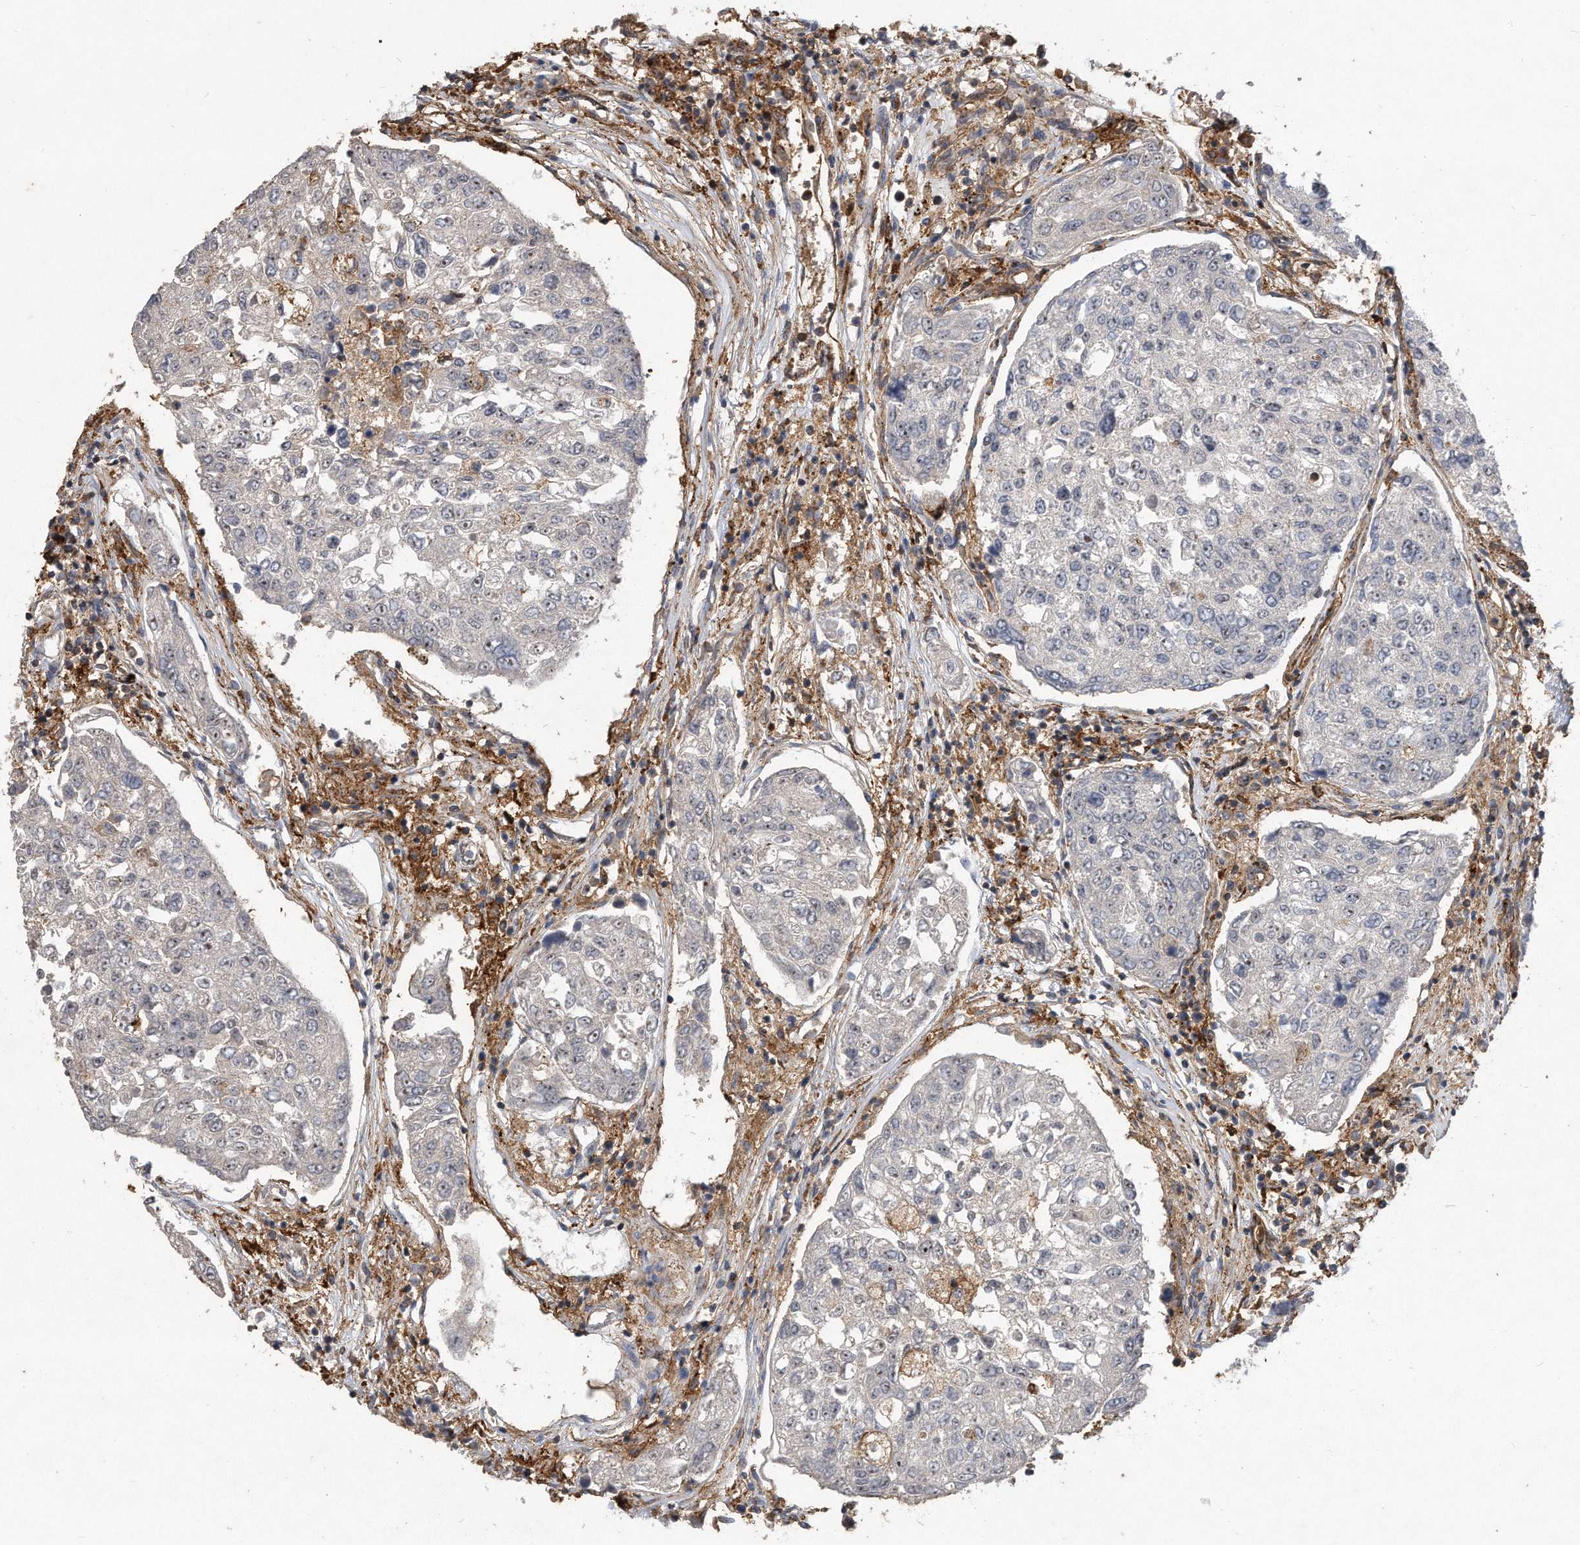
{"staining": {"intensity": "weak", "quantity": "<25%", "location": "nuclear"}, "tissue": "urothelial cancer", "cell_type": "Tumor cells", "image_type": "cancer", "snomed": [{"axis": "morphology", "description": "Urothelial carcinoma, High grade"}, {"axis": "topography", "description": "Lymph node"}, {"axis": "topography", "description": "Urinary bladder"}], "caption": "Protein analysis of urothelial carcinoma (high-grade) displays no significant positivity in tumor cells.", "gene": "PGBD2", "patient": {"sex": "male", "age": 51}}